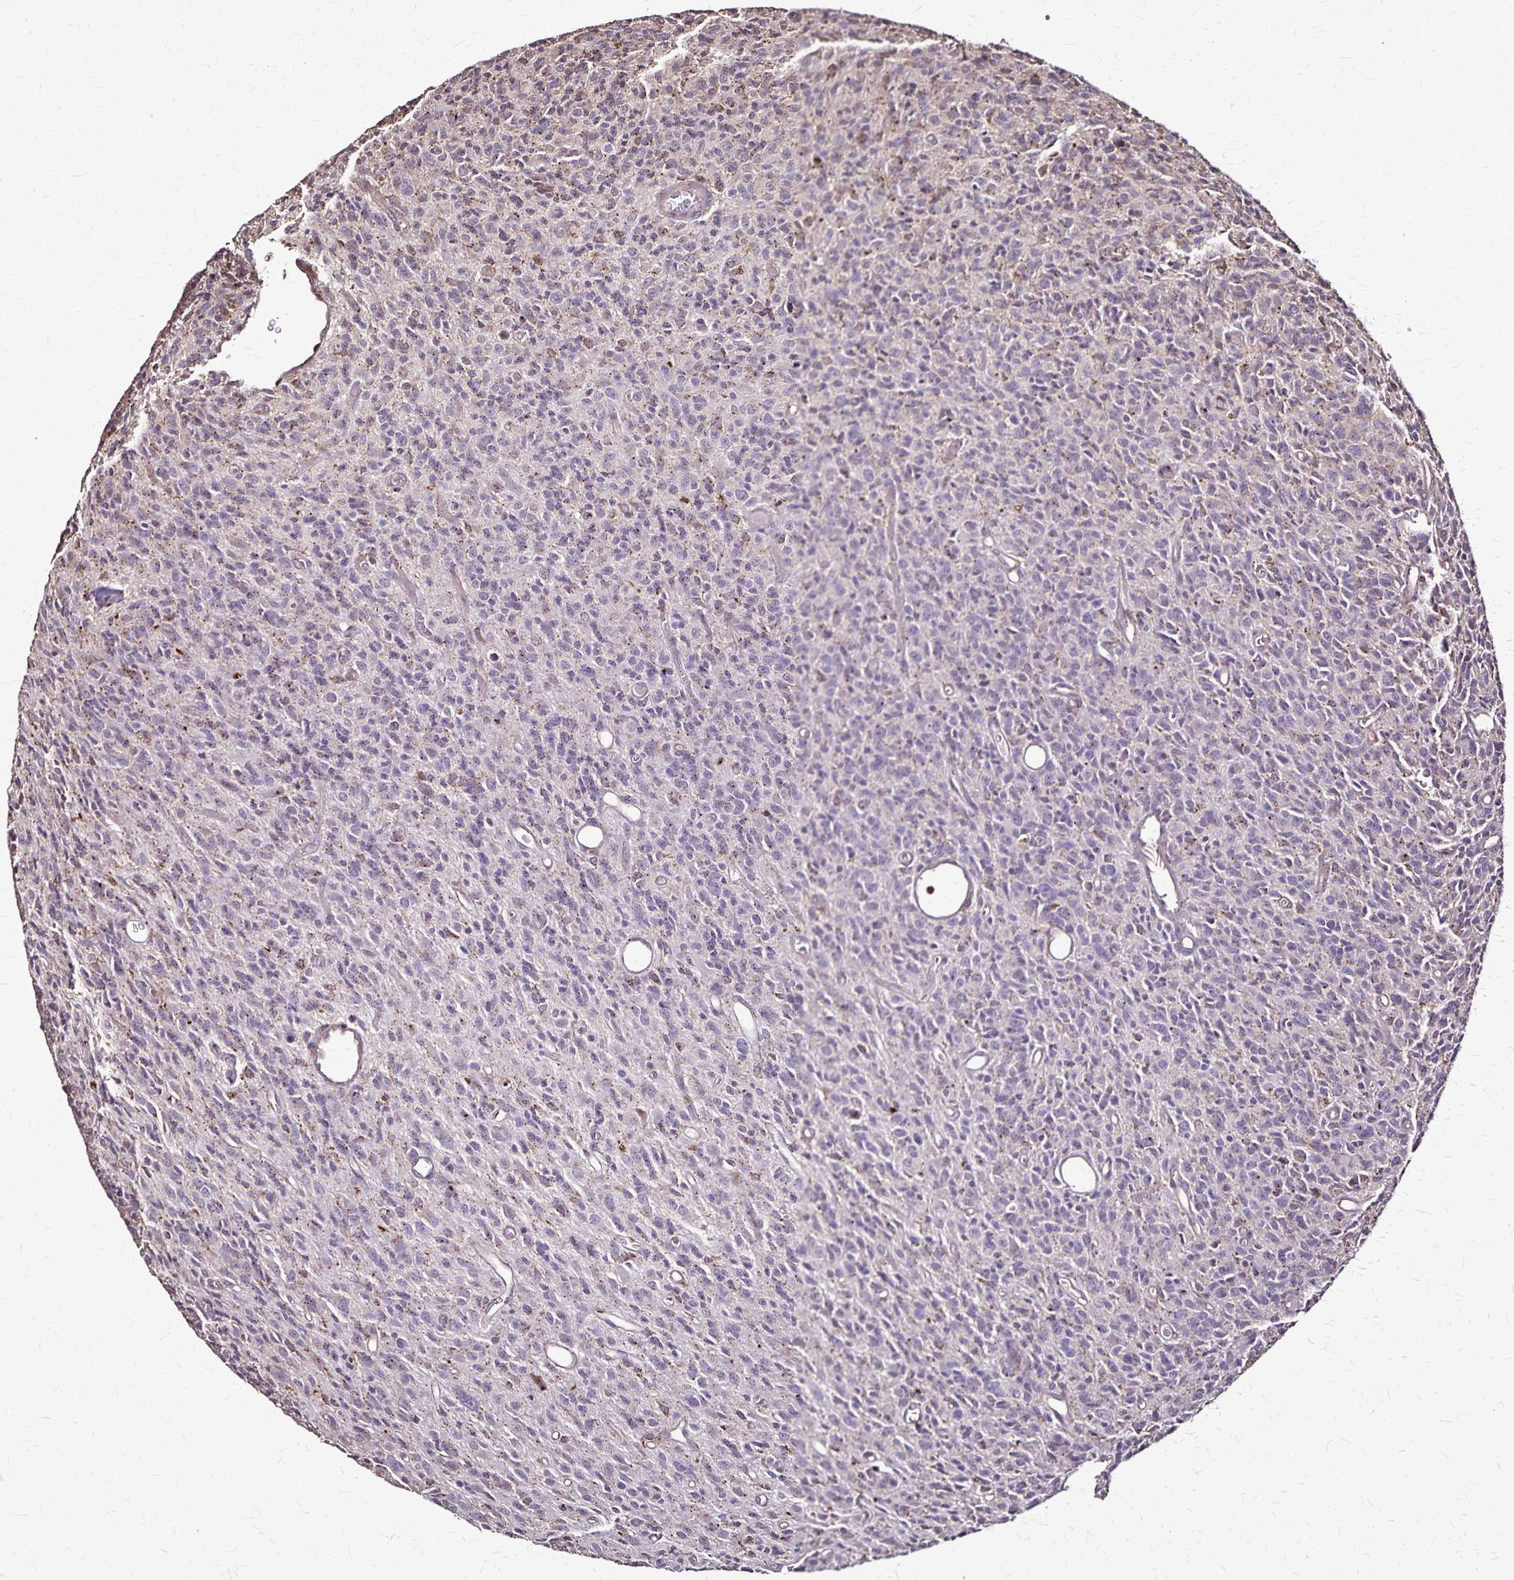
{"staining": {"intensity": "weak", "quantity": "<25%", "location": "cytoplasmic/membranous"}, "tissue": "glioma", "cell_type": "Tumor cells", "image_type": "cancer", "snomed": [{"axis": "morphology", "description": "Glioma, malignant, High grade"}, {"axis": "topography", "description": "Brain"}], "caption": "IHC of human high-grade glioma (malignant) shows no positivity in tumor cells.", "gene": "CHMP1B", "patient": {"sex": "male", "age": 76}}